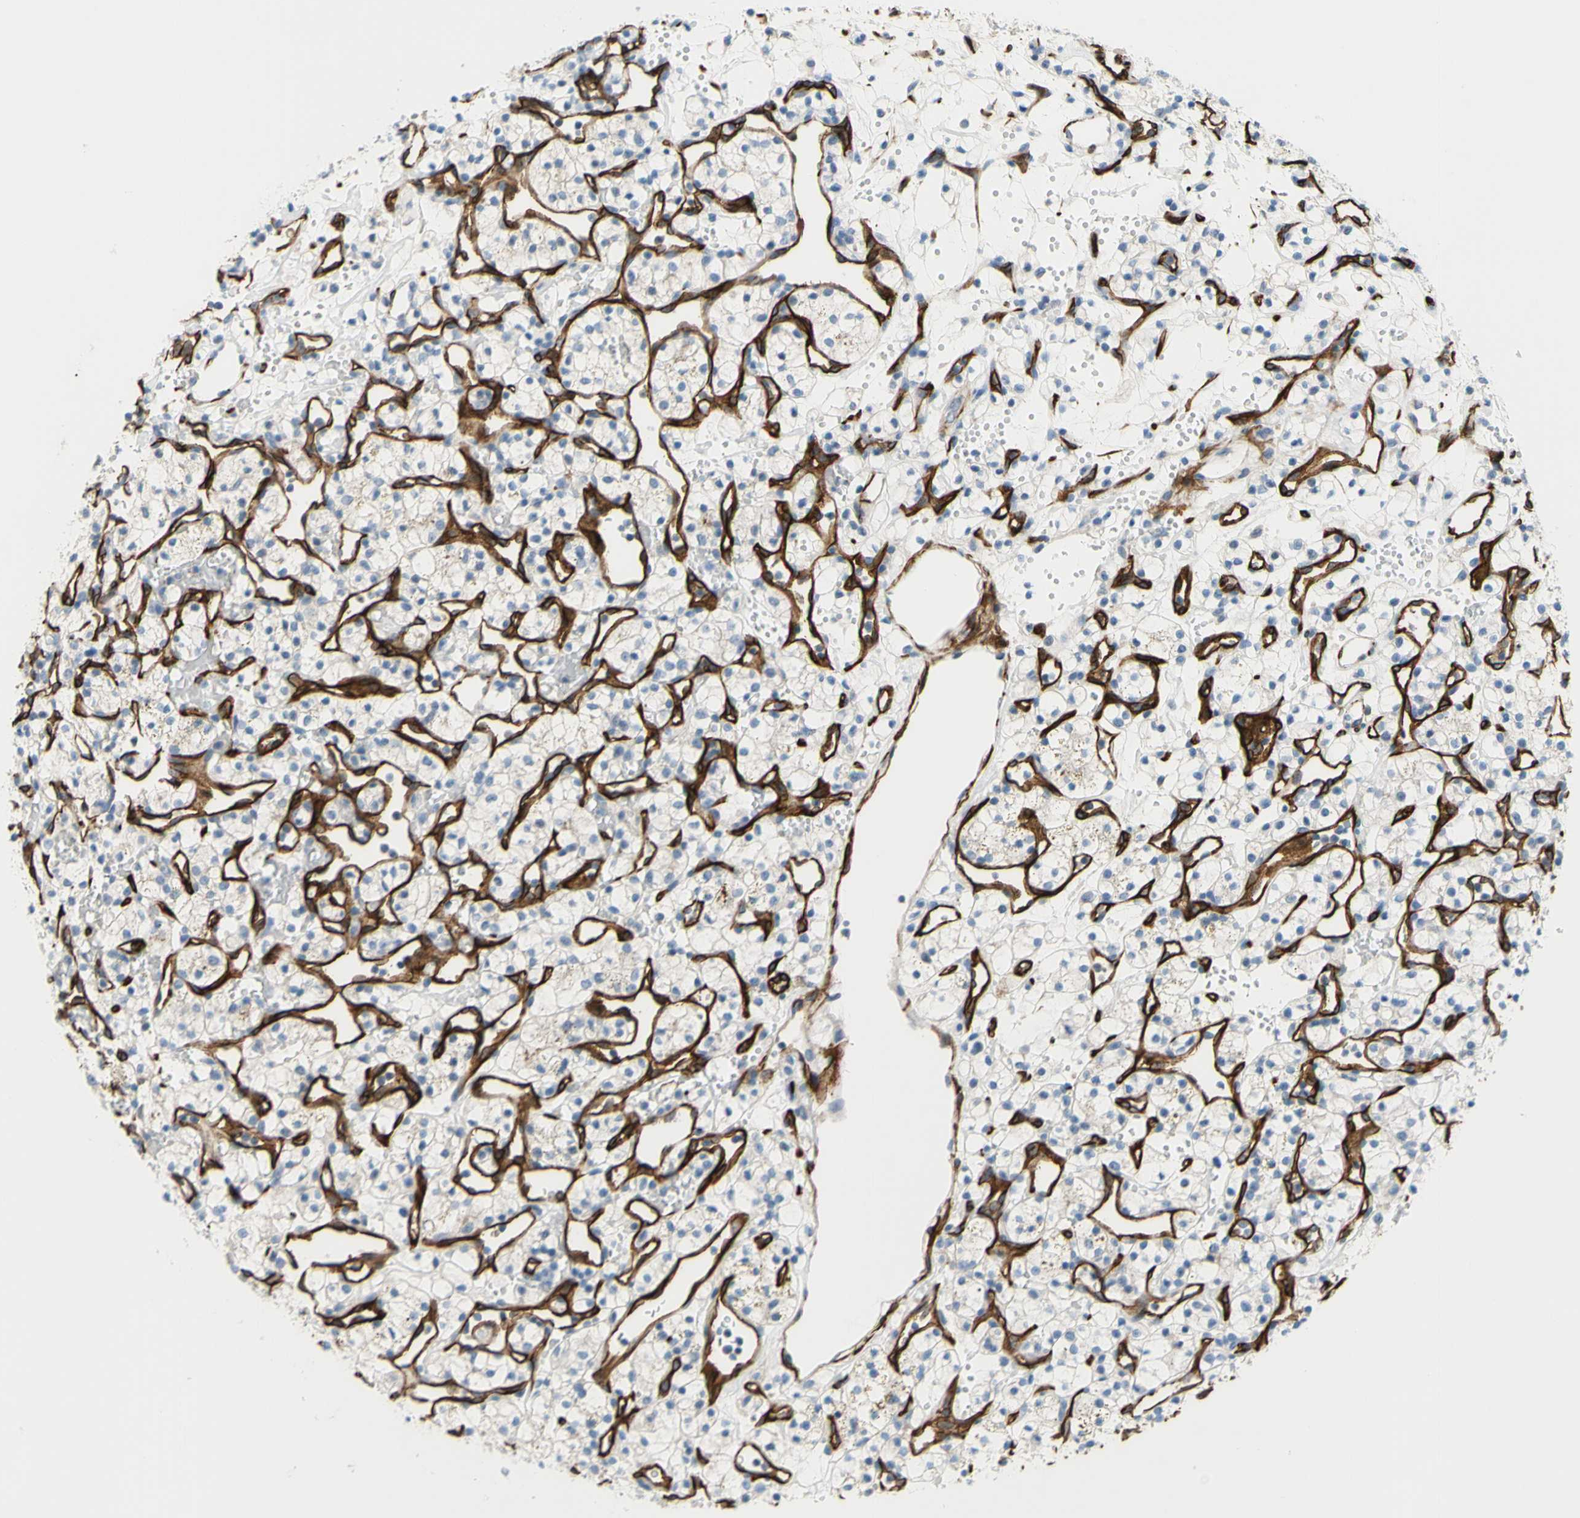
{"staining": {"intensity": "negative", "quantity": "none", "location": "none"}, "tissue": "renal cancer", "cell_type": "Tumor cells", "image_type": "cancer", "snomed": [{"axis": "morphology", "description": "Adenocarcinoma, NOS"}, {"axis": "topography", "description": "Kidney"}], "caption": "The histopathology image demonstrates no significant positivity in tumor cells of renal cancer (adenocarcinoma). (DAB immunohistochemistry visualized using brightfield microscopy, high magnification).", "gene": "PRRG2", "patient": {"sex": "female", "age": 60}}